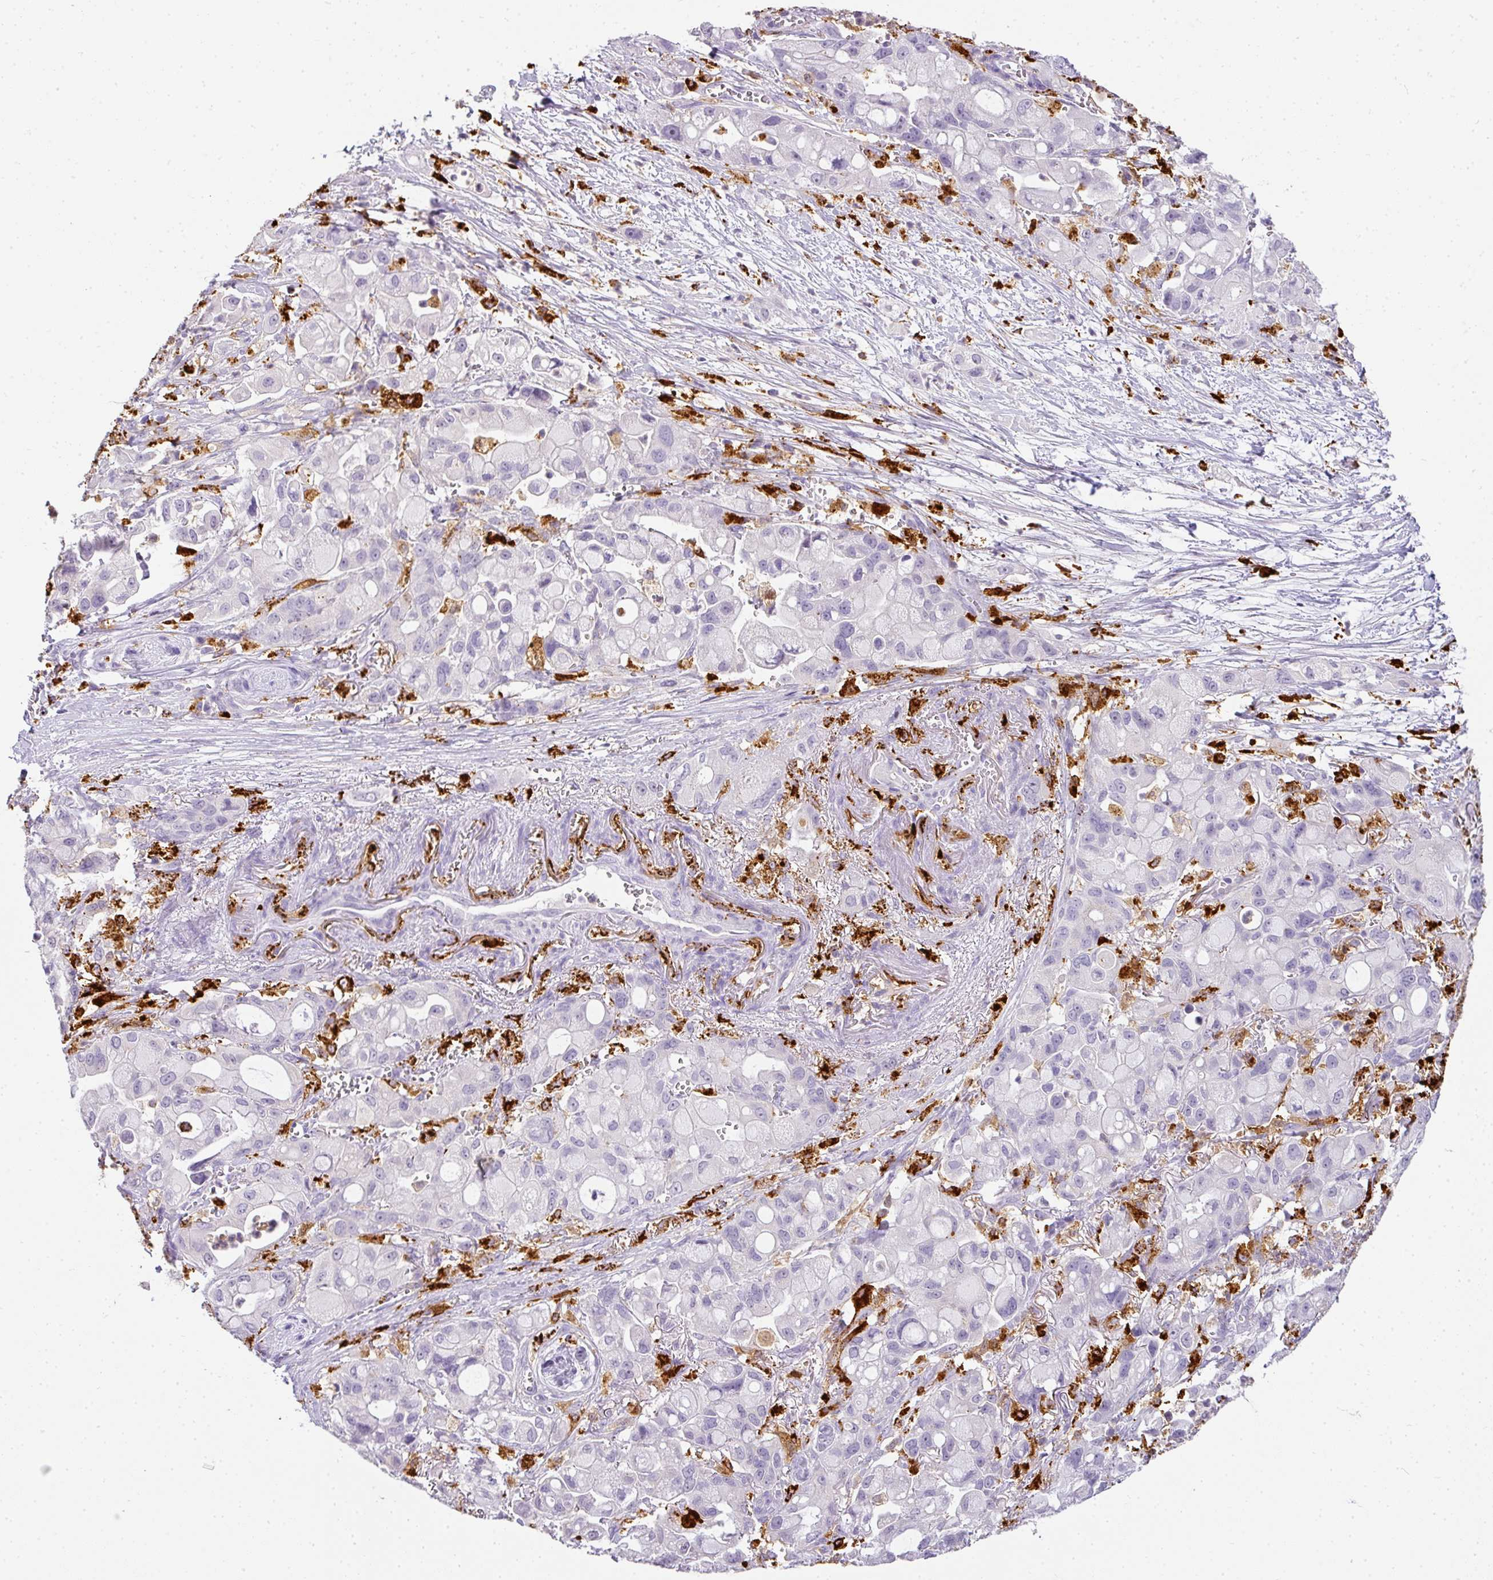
{"staining": {"intensity": "negative", "quantity": "none", "location": "none"}, "tissue": "pancreatic cancer", "cell_type": "Tumor cells", "image_type": "cancer", "snomed": [{"axis": "morphology", "description": "Adenocarcinoma, NOS"}, {"axis": "topography", "description": "Pancreas"}], "caption": "DAB immunohistochemical staining of adenocarcinoma (pancreatic) shows no significant positivity in tumor cells.", "gene": "MMACHC", "patient": {"sex": "male", "age": 68}}